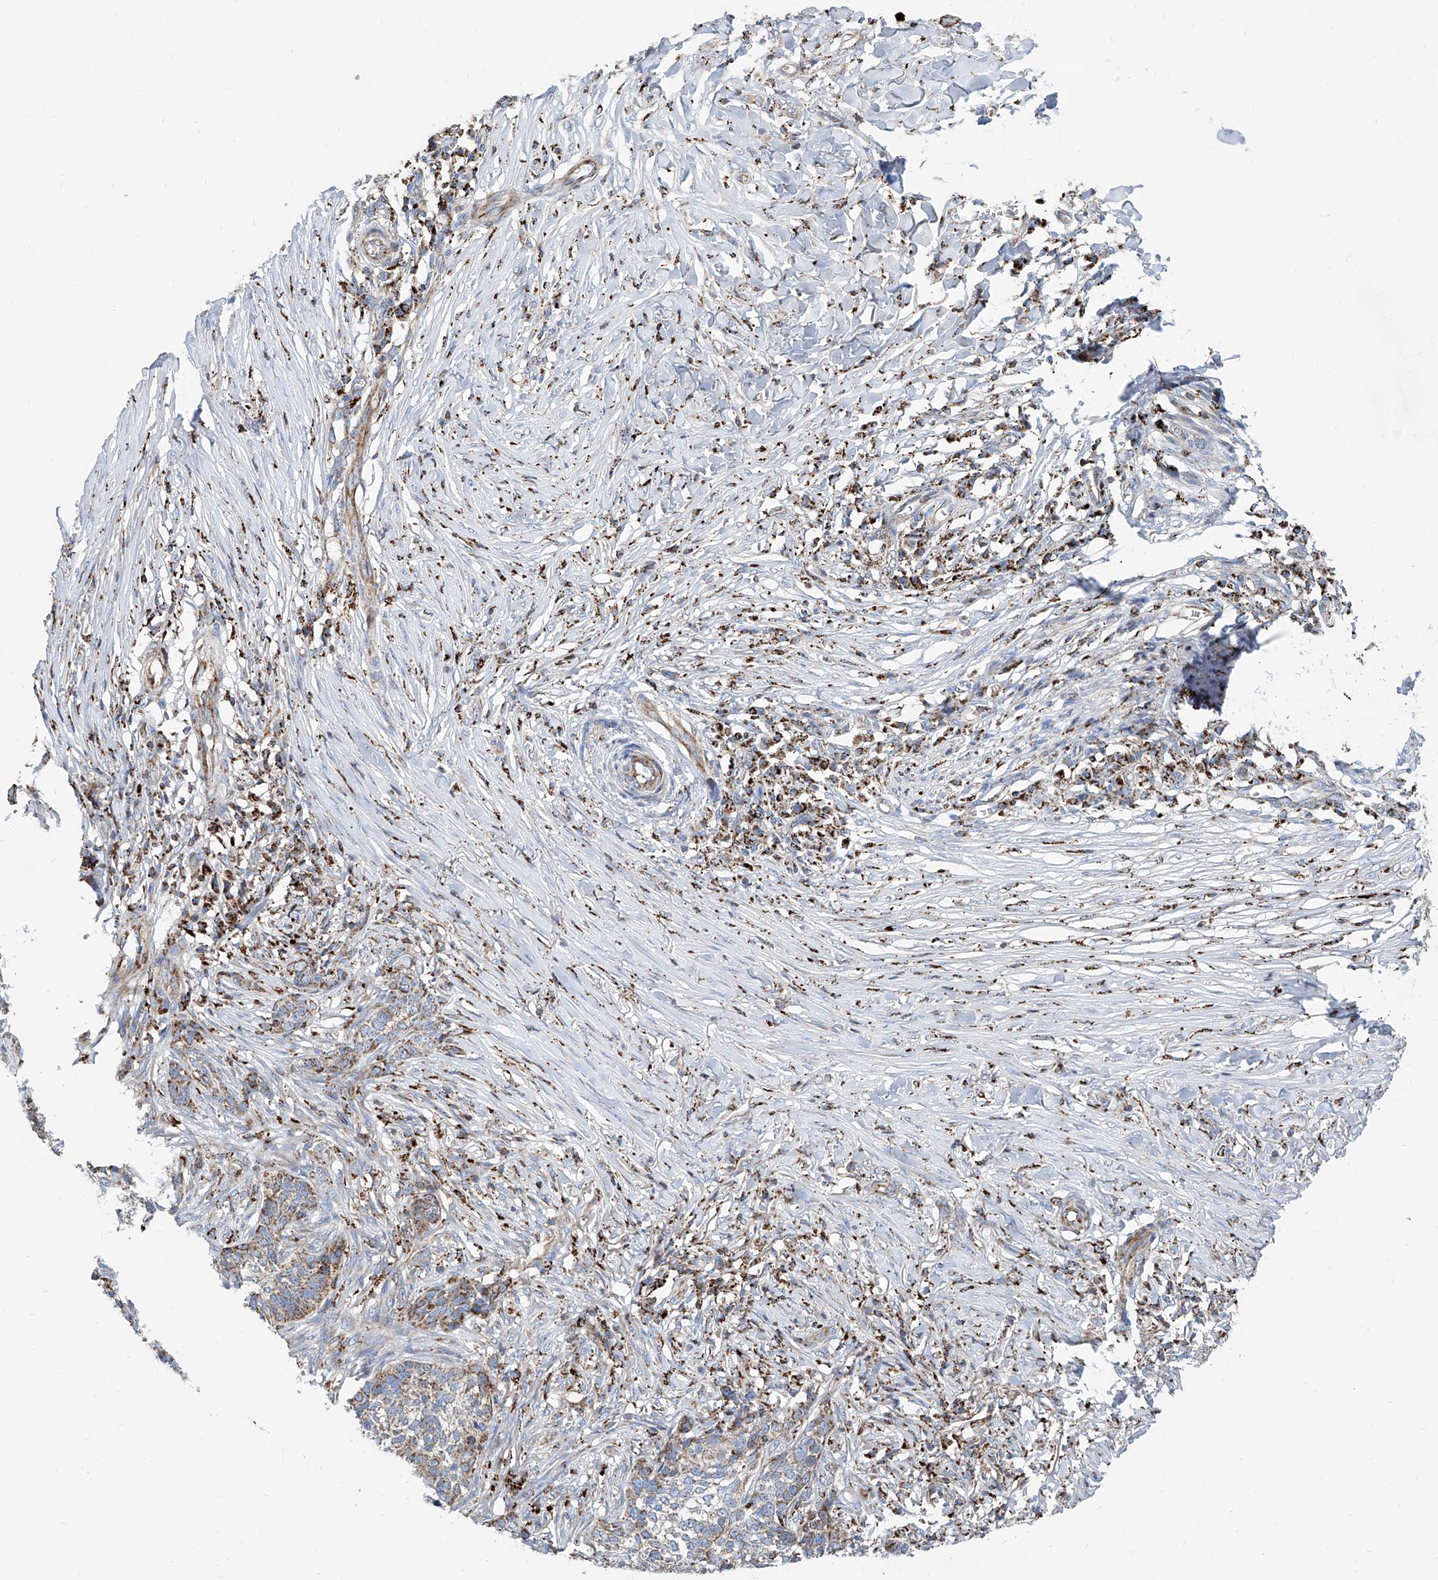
{"staining": {"intensity": "moderate", "quantity": ">75%", "location": "cytoplasmic/membranous"}, "tissue": "skin cancer", "cell_type": "Tumor cells", "image_type": "cancer", "snomed": [{"axis": "morphology", "description": "Basal cell carcinoma"}, {"axis": "topography", "description": "Skin"}], "caption": "High-magnification brightfield microscopy of skin basal cell carcinoma stained with DAB (3,3'-diaminobenzidine) (brown) and counterstained with hematoxylin (blue). tumor cells exhibit moderate cytoplasmic/membranous staining is seen in approximately>75% of cells. (IHC, brightfield microscopy, high magnification).", "gene": "CPNE5", "patient": {"sex": "male", "age": 85}}